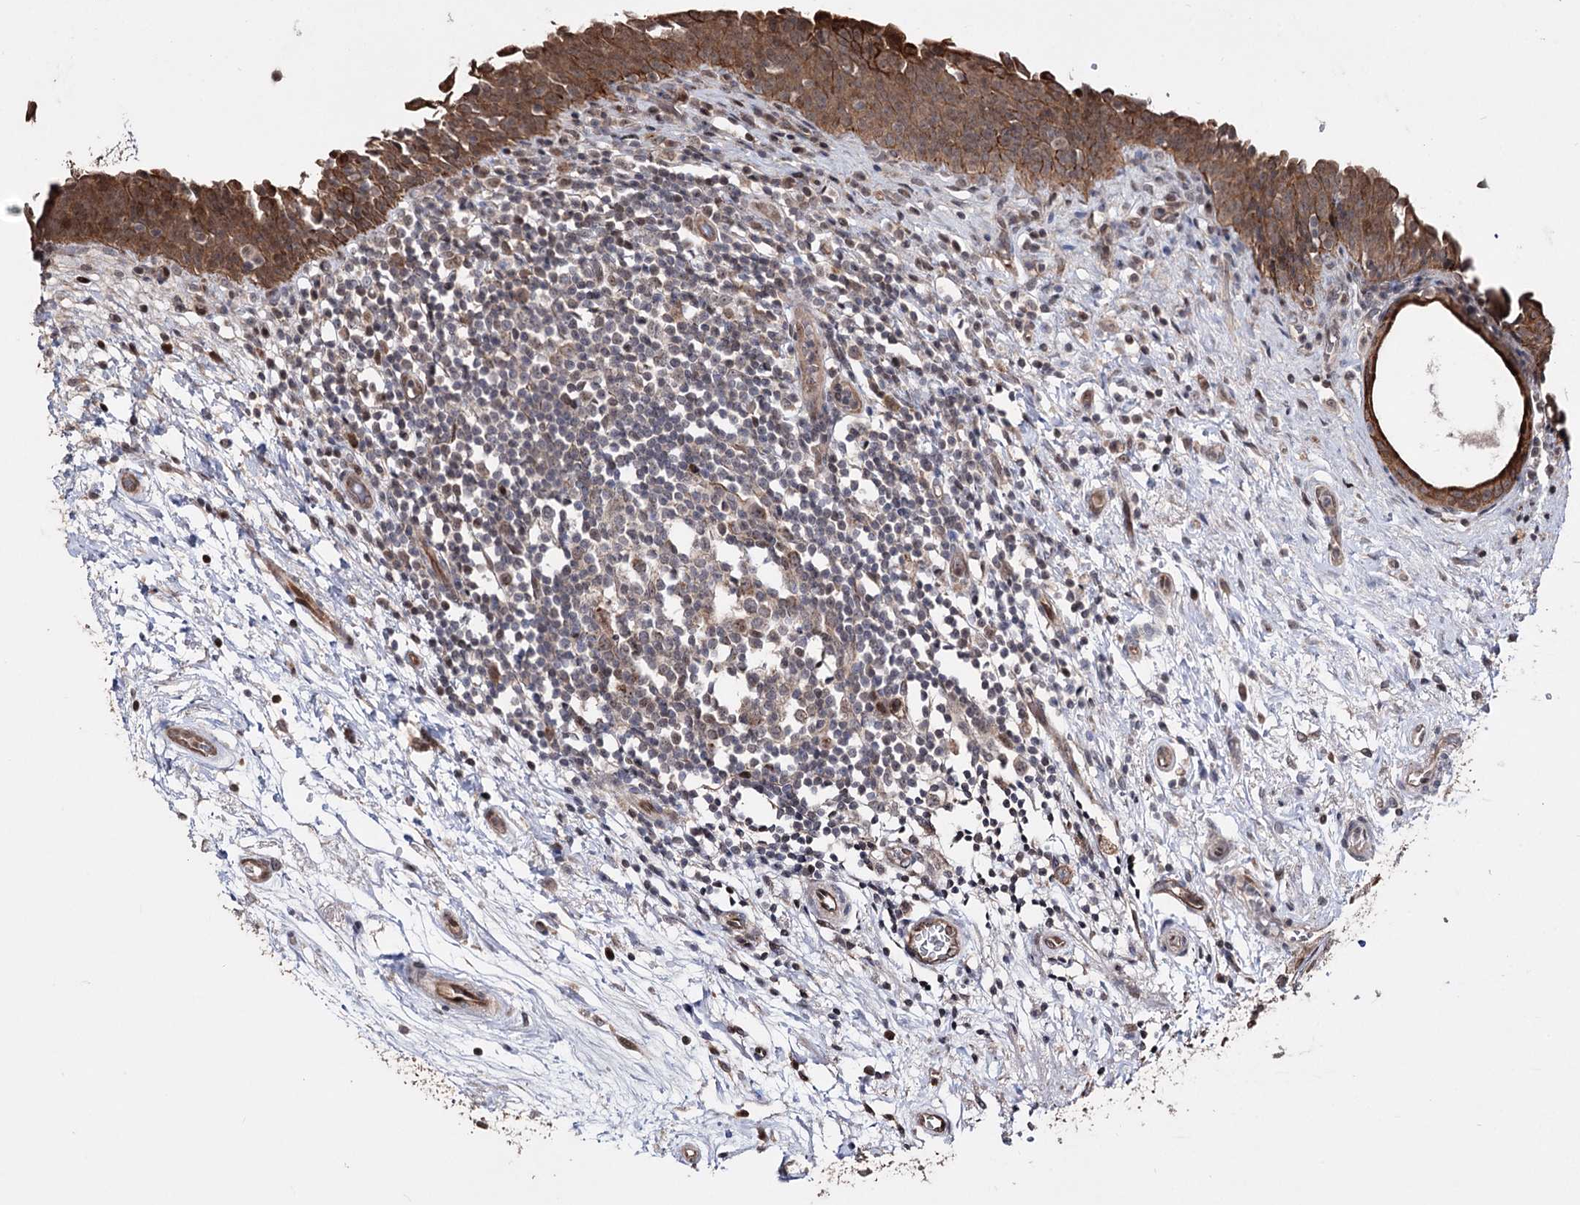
{"staining": {"intensity": "moderate", "quantity": ">75%", "location": "cytoplasmic/membranous,nuclear"}, "tissue": "urinary bladder", "cell_type": "Urothelial cells", "image_type": "normal", "snomed": [{"axis": "morphology", "description": "Normal tissue, NOS"}, {"axis": "topography", "description": "Urinary bladder"}], "caption": "Urothelial cells display medium levels of moderate cytoplasmic/membranous,nuclear staining in about >75% of cells in unremarkable human urinary bladder. The staining was performed using DAB (3,3'-diaminobenzidine), with brown indicating positive protein expression. Nuclei are stained blue with hematoxylin.", "gene": "CPNE8", "patient": {"sex": "male", "age": 83}}